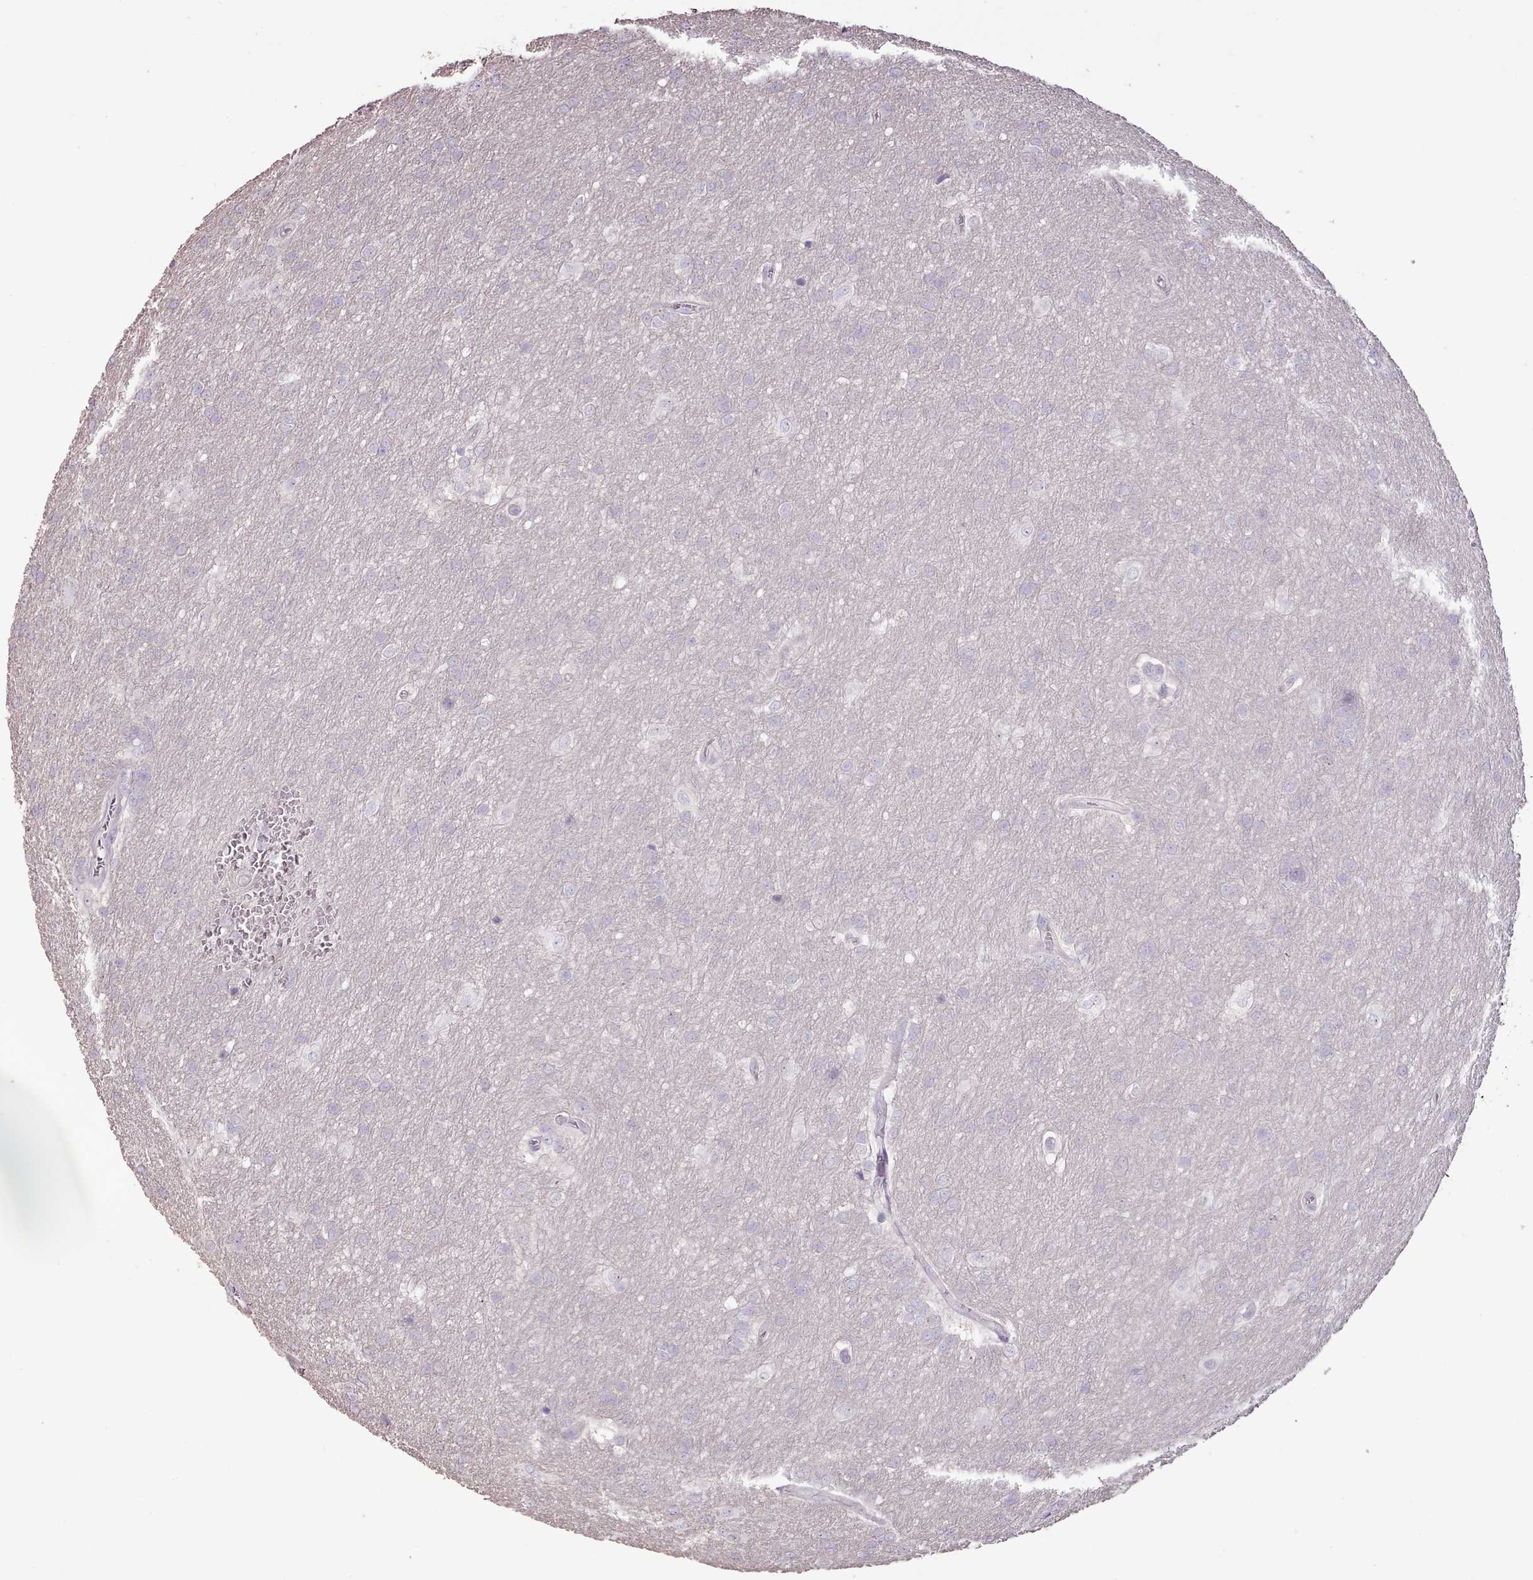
{"staining": {"intensity": "negative", "quantity": "none", "location": "none"}, "tissue": "glioma", "cell_type": "Tumor cells", "image_type": "cancer", "snomed": [{"axis": "morphology", "description": "Glioma, malignant, Low grade"}, {"axis": "topography", "description": "Brain"}], "caption": "This histopathology image is of glioma stained with immunohistochemistry (IHC) to label a protein in brown with the nuclei are counter-stained blue. There is no positivity in tumor cells.", "gene": "BLOC1S2", "patient": {"sex": "male", "age": 66}}